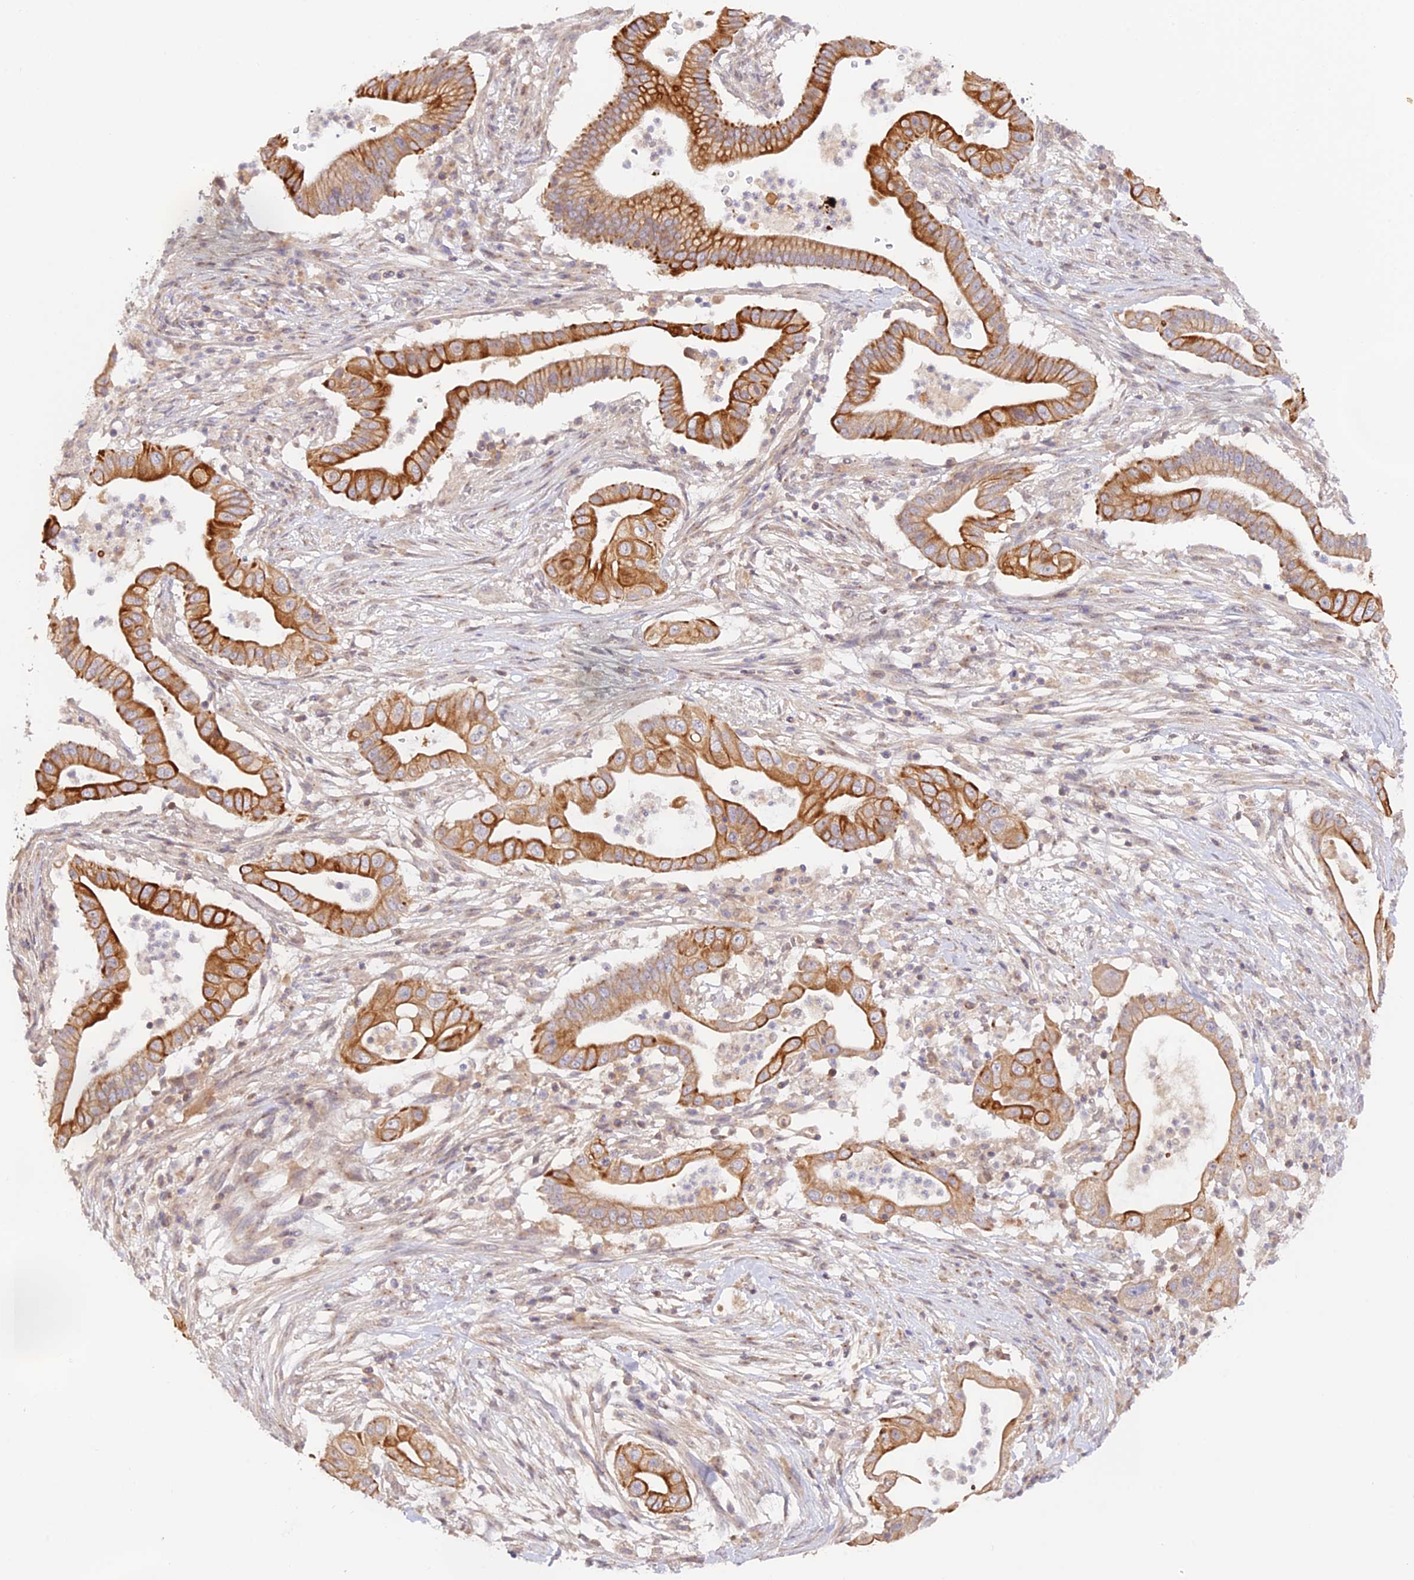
{"staining": {"intensity": "moderate", "quantity": ">75%", "location": "cytoplasmic/membranous"}, "tissue": "pancreatic cancer", "cell_type": "Tumor cells", "image_type": "cancer", "snomed": [{"axis": "morphology", "description": "Adenocarcinoma, NOS"}, {"axis": "topography", "description": "Pancreas"}], "caption": "Protein expression analysis of human pancreatic cancer (adenocarcinoma) reveals moderate cytoplasmic/membranous expression in about >75% of tumor cells.", "gene": "CAMSAP3", "patient": {"sex": "male", "age": 68}}